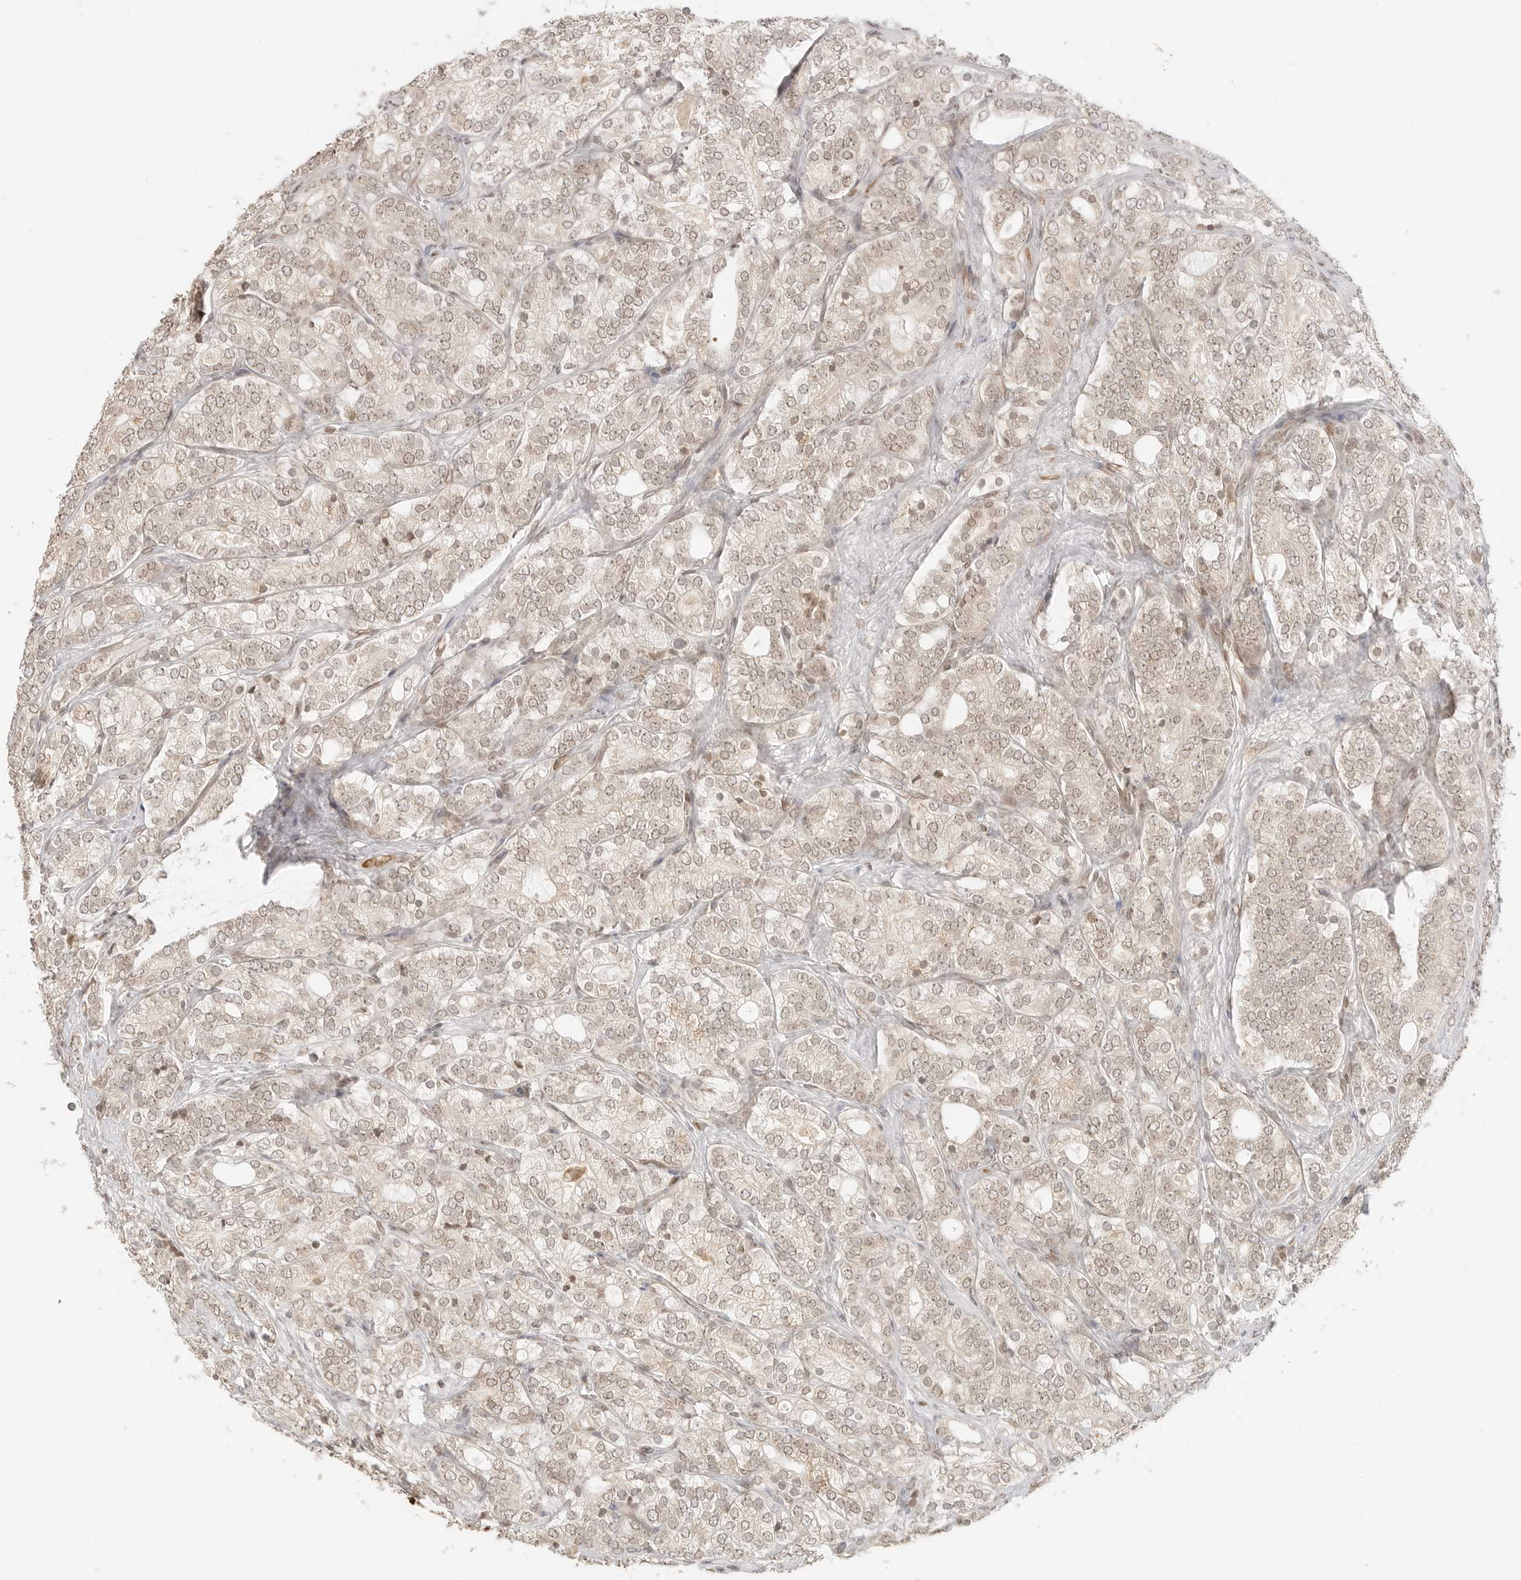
{"staining": {"intensity": "weak", "quantity": "25%-75%", "location": "nuclear"}, "tissue": "prostate cancer", "cell_type": "Tumor cells", "image_type": "cancer", "snomed": [{"axis": "morphology", "description": "Adenocarcinoma, High grade"}, {"axis": "topography", "description": "Prostate"}], "caption": "Immunohistochemical staining of human prostate cancer displays low levels of weak nuclear protein expression in approximately 25%-75% of tumor cells.", "gene": "POLH", "patient": {"sex": "male", "age": 57}}